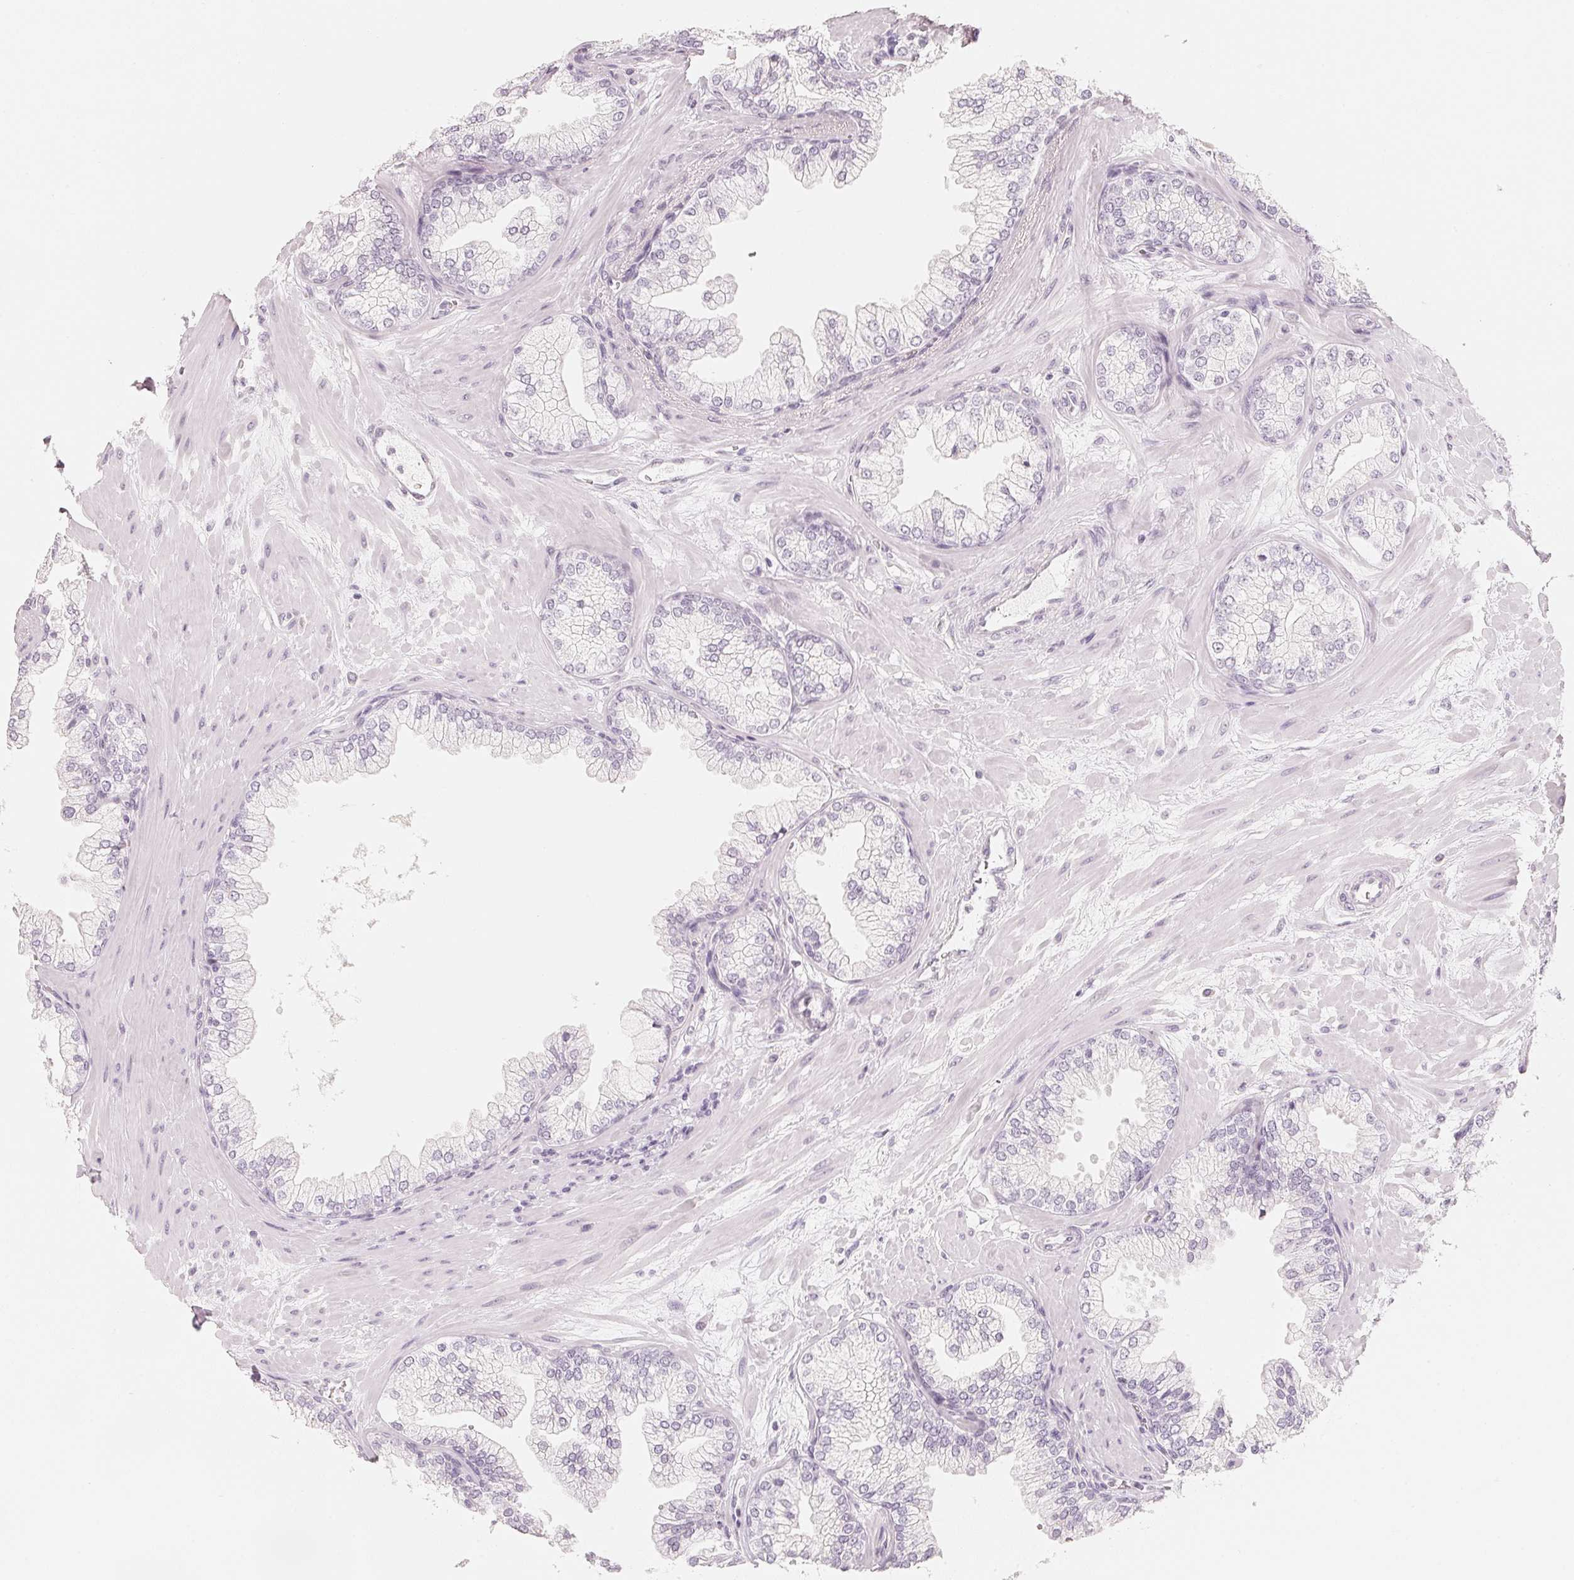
{"staining": {"intensity": "negative", "quantity": "none", "location": "none"}, "tissue": "prostate", "cell_type": "Glandular cells", "image_type": "normal", "snomed": [{"axis": "morphology", "description": "Normal tissue, NOS"}, {"axis": "topography", "description": "Prostate"}, {"axis": "topography", "description": "Peripheral nerve tissue"}], "caption": "High magnification brightfield microscopy of benign prostate stained with DAB (3,3'-diaminobenzidine) (brown) and counterstained with hematoxylin (blue): glandular cells show no significant positivity. The staining was performed using DAB (3,3'-diaminobenzidine) to visualize the protein expression in brown, while the nuclei were stained in blue with hematoxylin (Magnification: 20x).", "gene": "SLC22A8", "patient": {"sex": "male", "age": 61}}